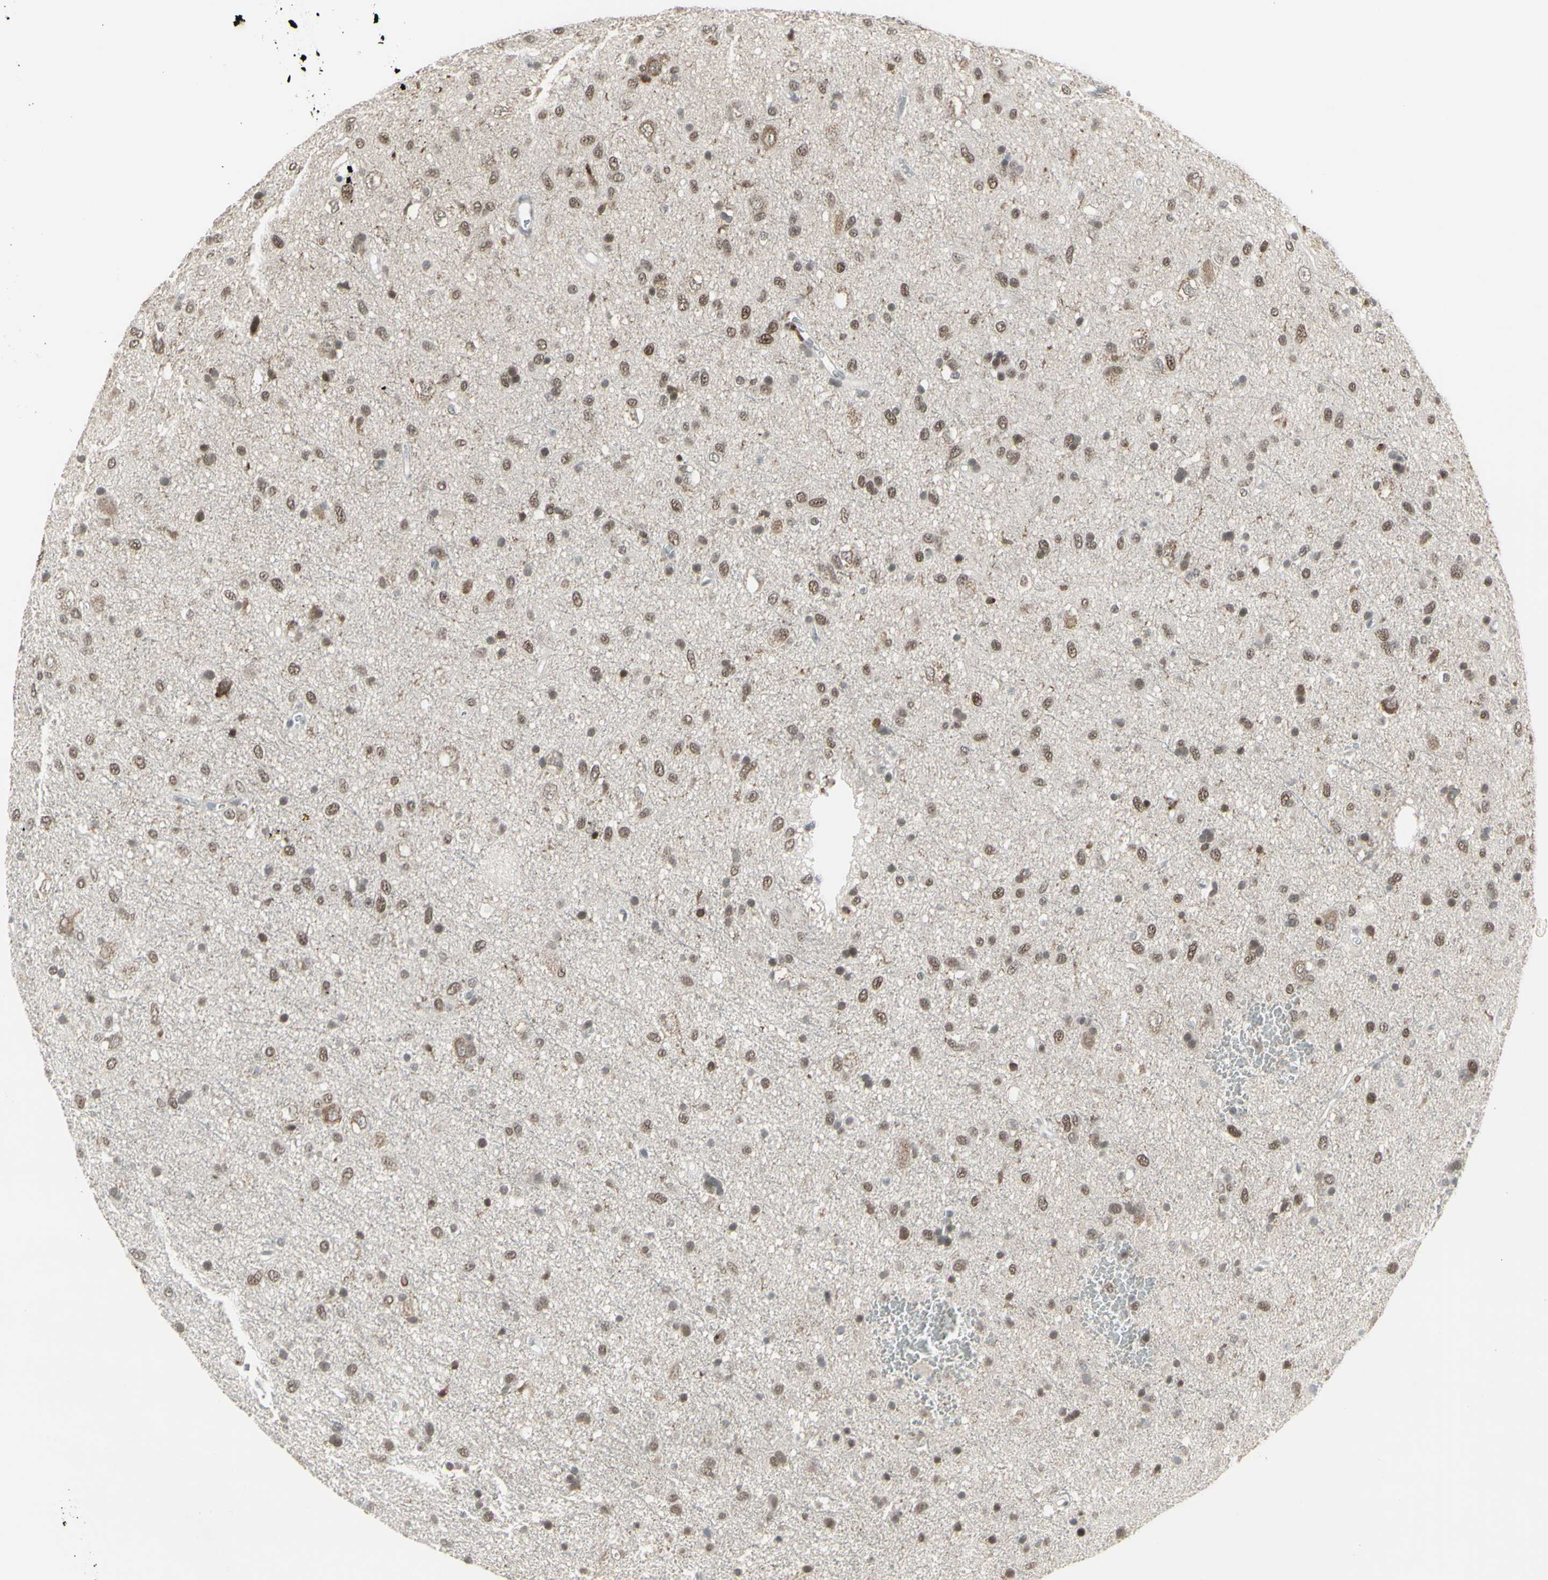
{"staining": {"intensity": "moderate", "quantity": ">75%", "location": "cytoplasmic/membranous,nuclear"}, "tissue": "glioma", "cell_type": "Tumor cells", "image_type": "cancer", "snomed": [{"axis": "morphology", "description": "Glioma, malignant, Low grade"}, {"axis": "topography", "description": "Brain"}], "caption": "Immunohistochemistry of malignant glioma (low-grade) displays medium levels of moderate cytoplasmic/membranous and nuclear expression in about >75% of tumor cells. The protein of interest is shown in brown color, while the nuclei are stained blue.", "gene": "SAMSN1", "patient": {"sex": "male", "age": 77}}